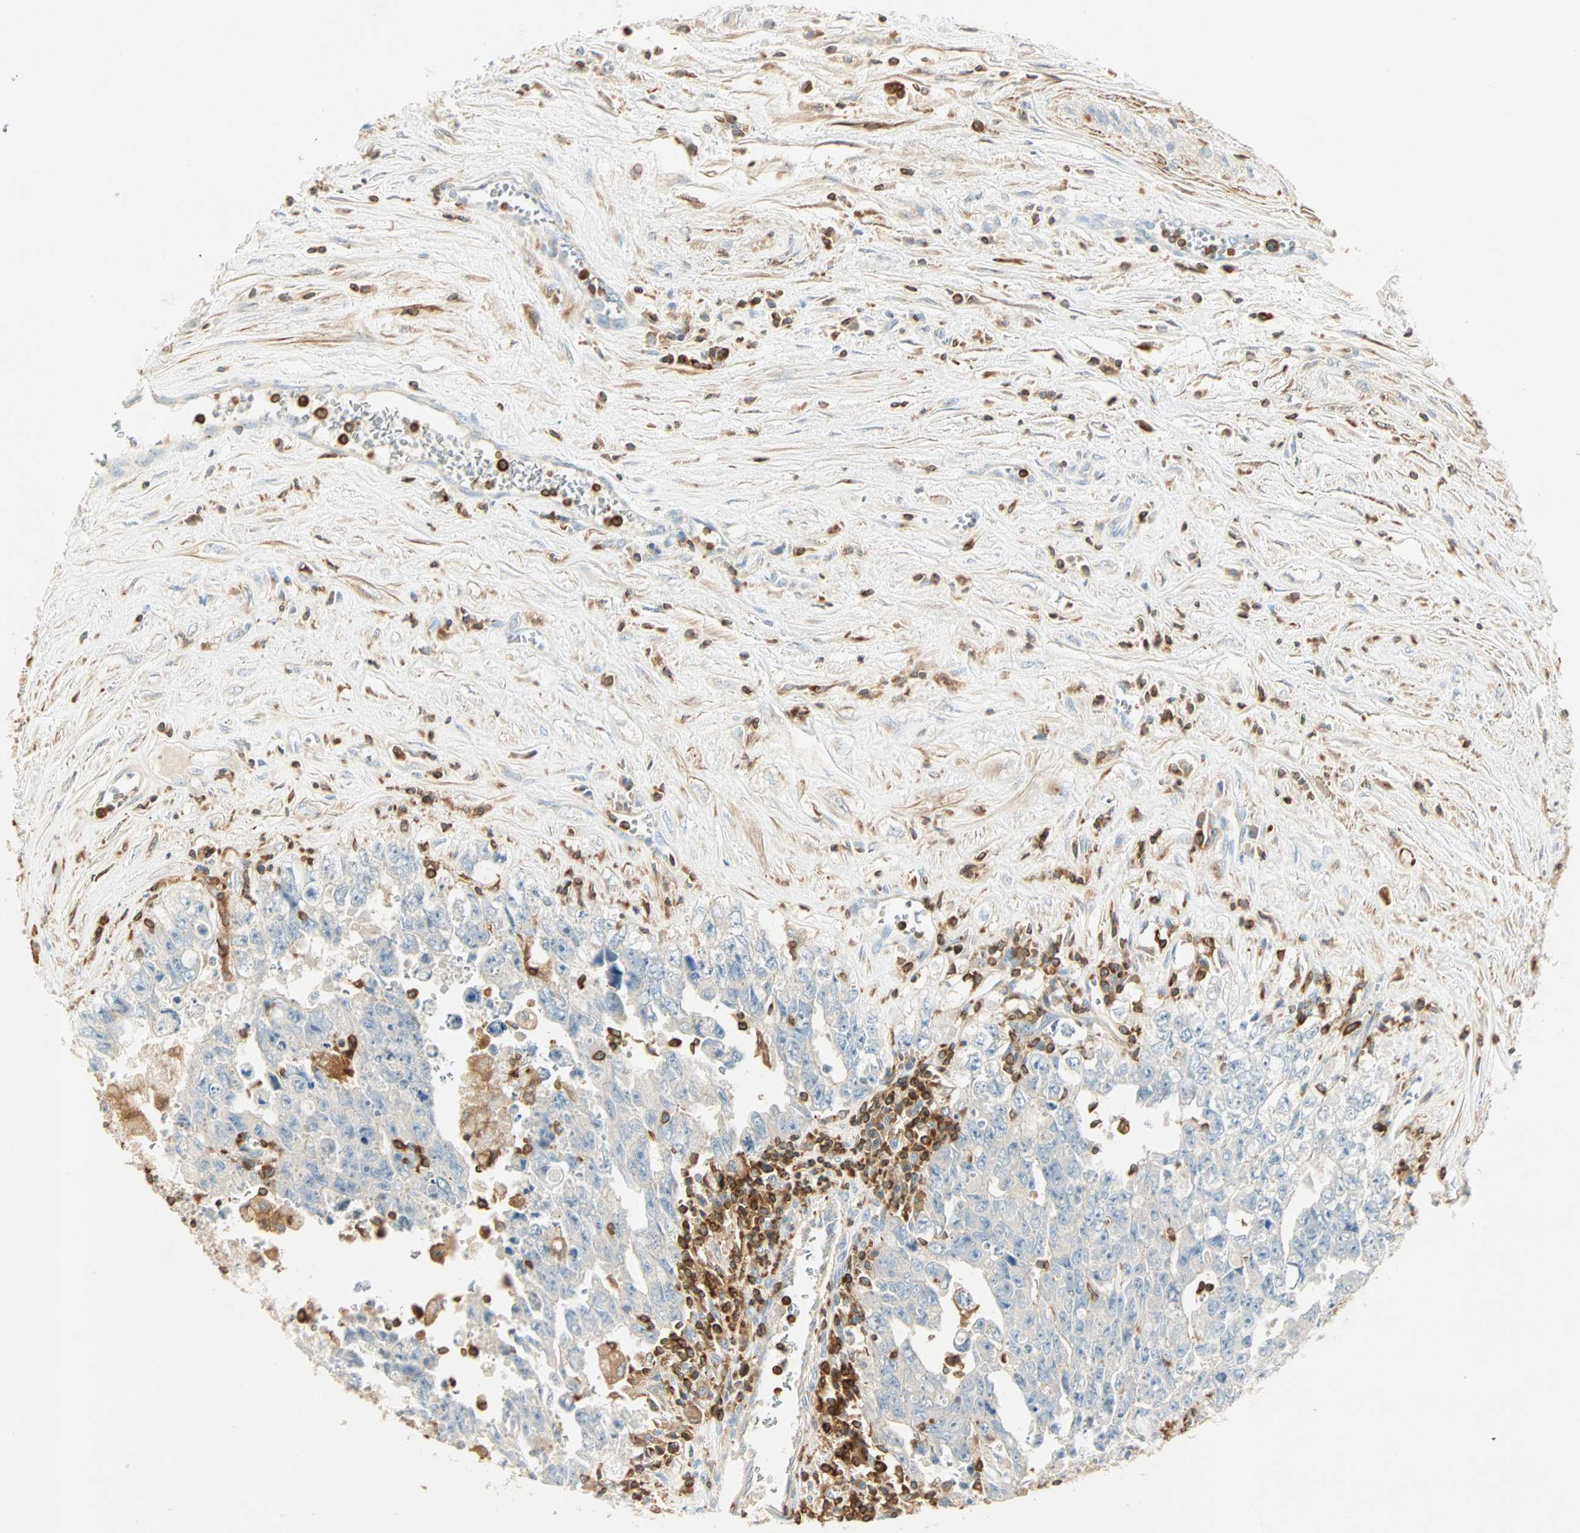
{"staining": {"intensity": "negative", "quantity": "none", "location": "none"}, "tissue": "testis cancer", "cell_type": "Tumor cells", "image_type": "cancer", "snomed": [{"axis": "morphology", "description": "Carcinoma, Embryonal, NOS"}, {"axis": "topography", "description": "Testis"}], "caption": "Human testis cancer (embryonal carcinoma) stained for a protein using immunohistochemistry demonstrates no staining in tumor cells.", "gene": "FMNL1", "patient": {"sex": "male", "age": 28}}